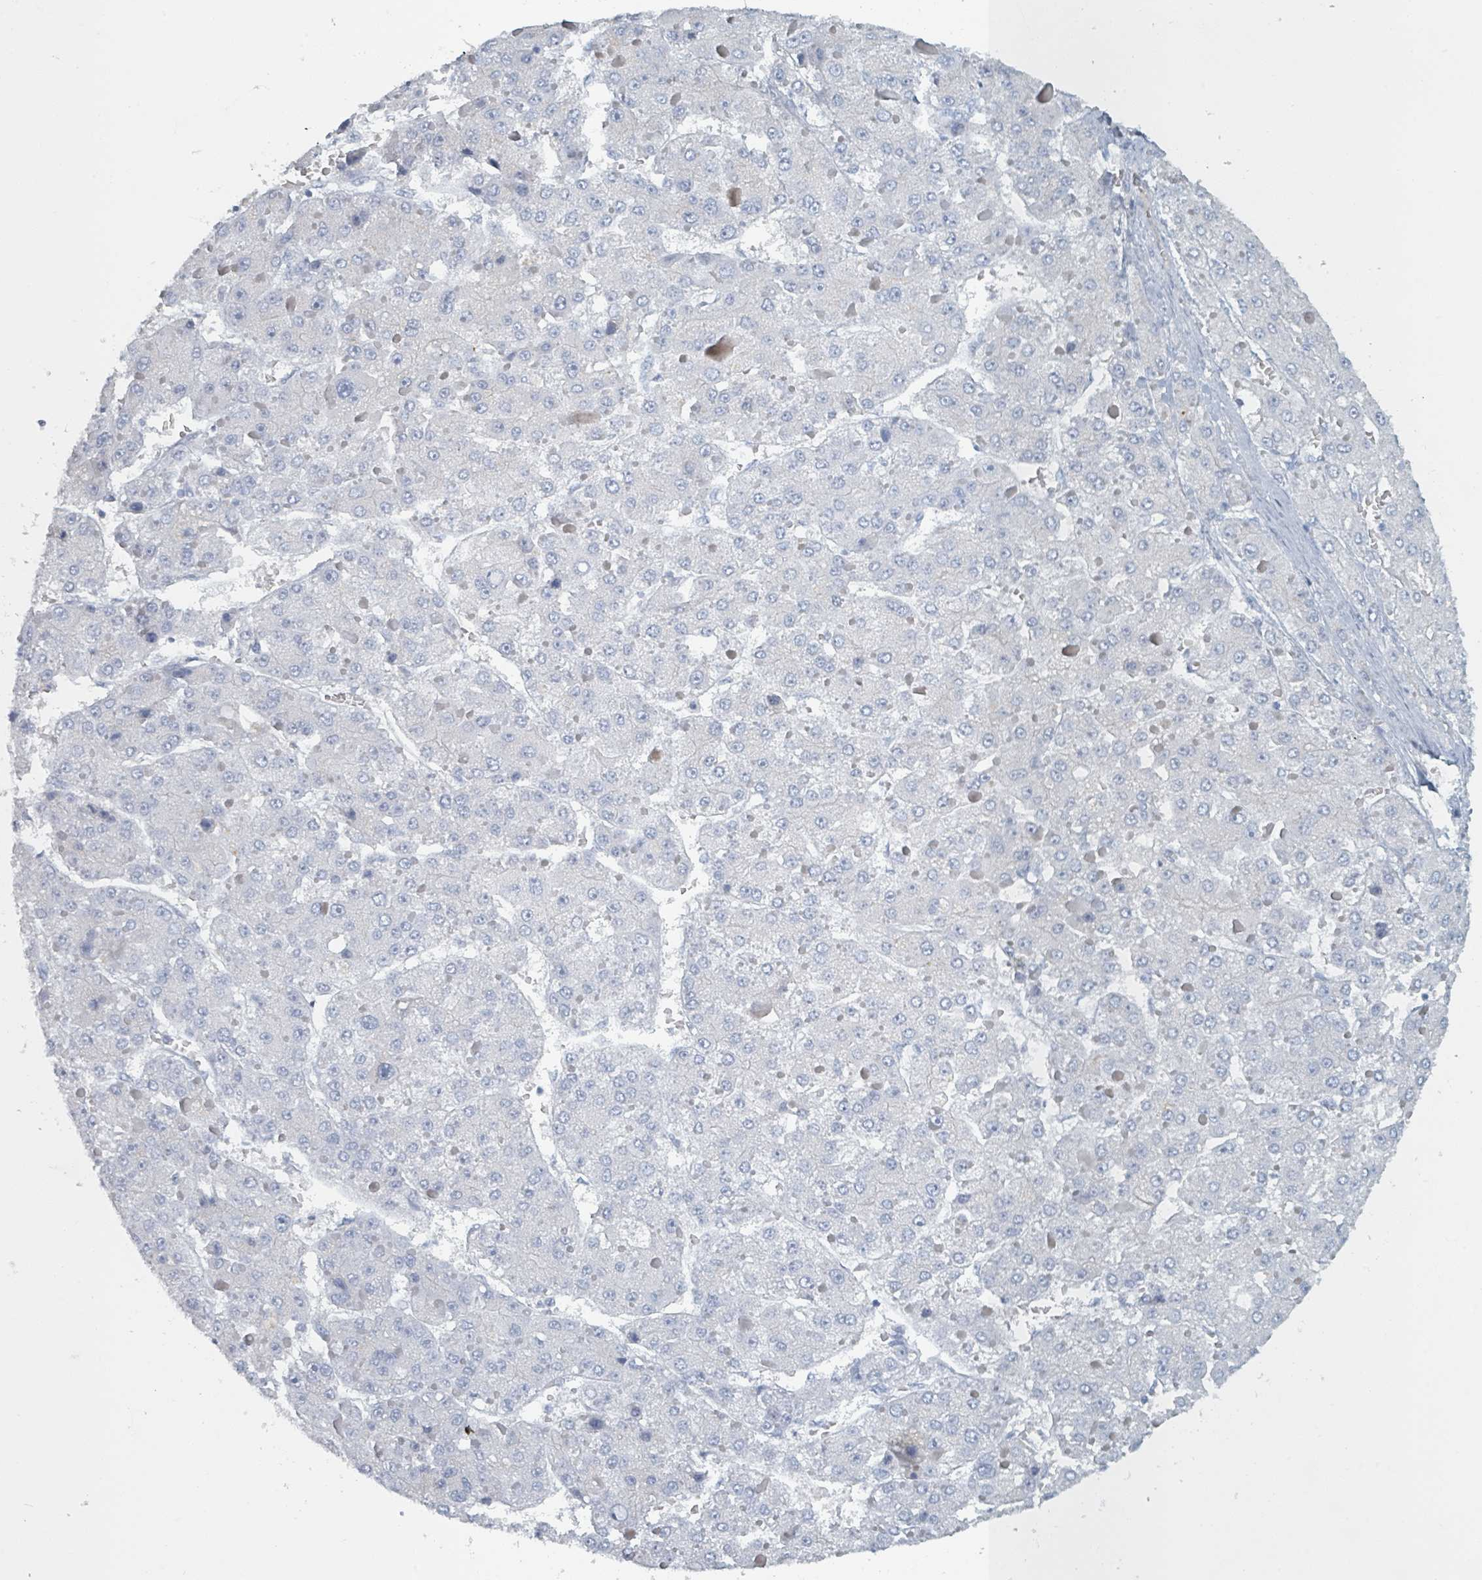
{"staining": {"intensity": "negative", "quantity": "none", "location": "none"}, "tissue": "liver cancer", "cell_type": "Tumor cells", "image_type": "cancer", "snomed": [{"axis": "morphology", "description": "Carcinoma, Hepatocellular, NOS"}, {"axis": "topography", "description": "Liver"}], "caption": "This is an IHC photomicrograph of human hepatocellular carcinoma (liver). There is no staining in tumor cells.", "gene": "HEATR5A", "patient": {"sex": "female", "age": 73}}